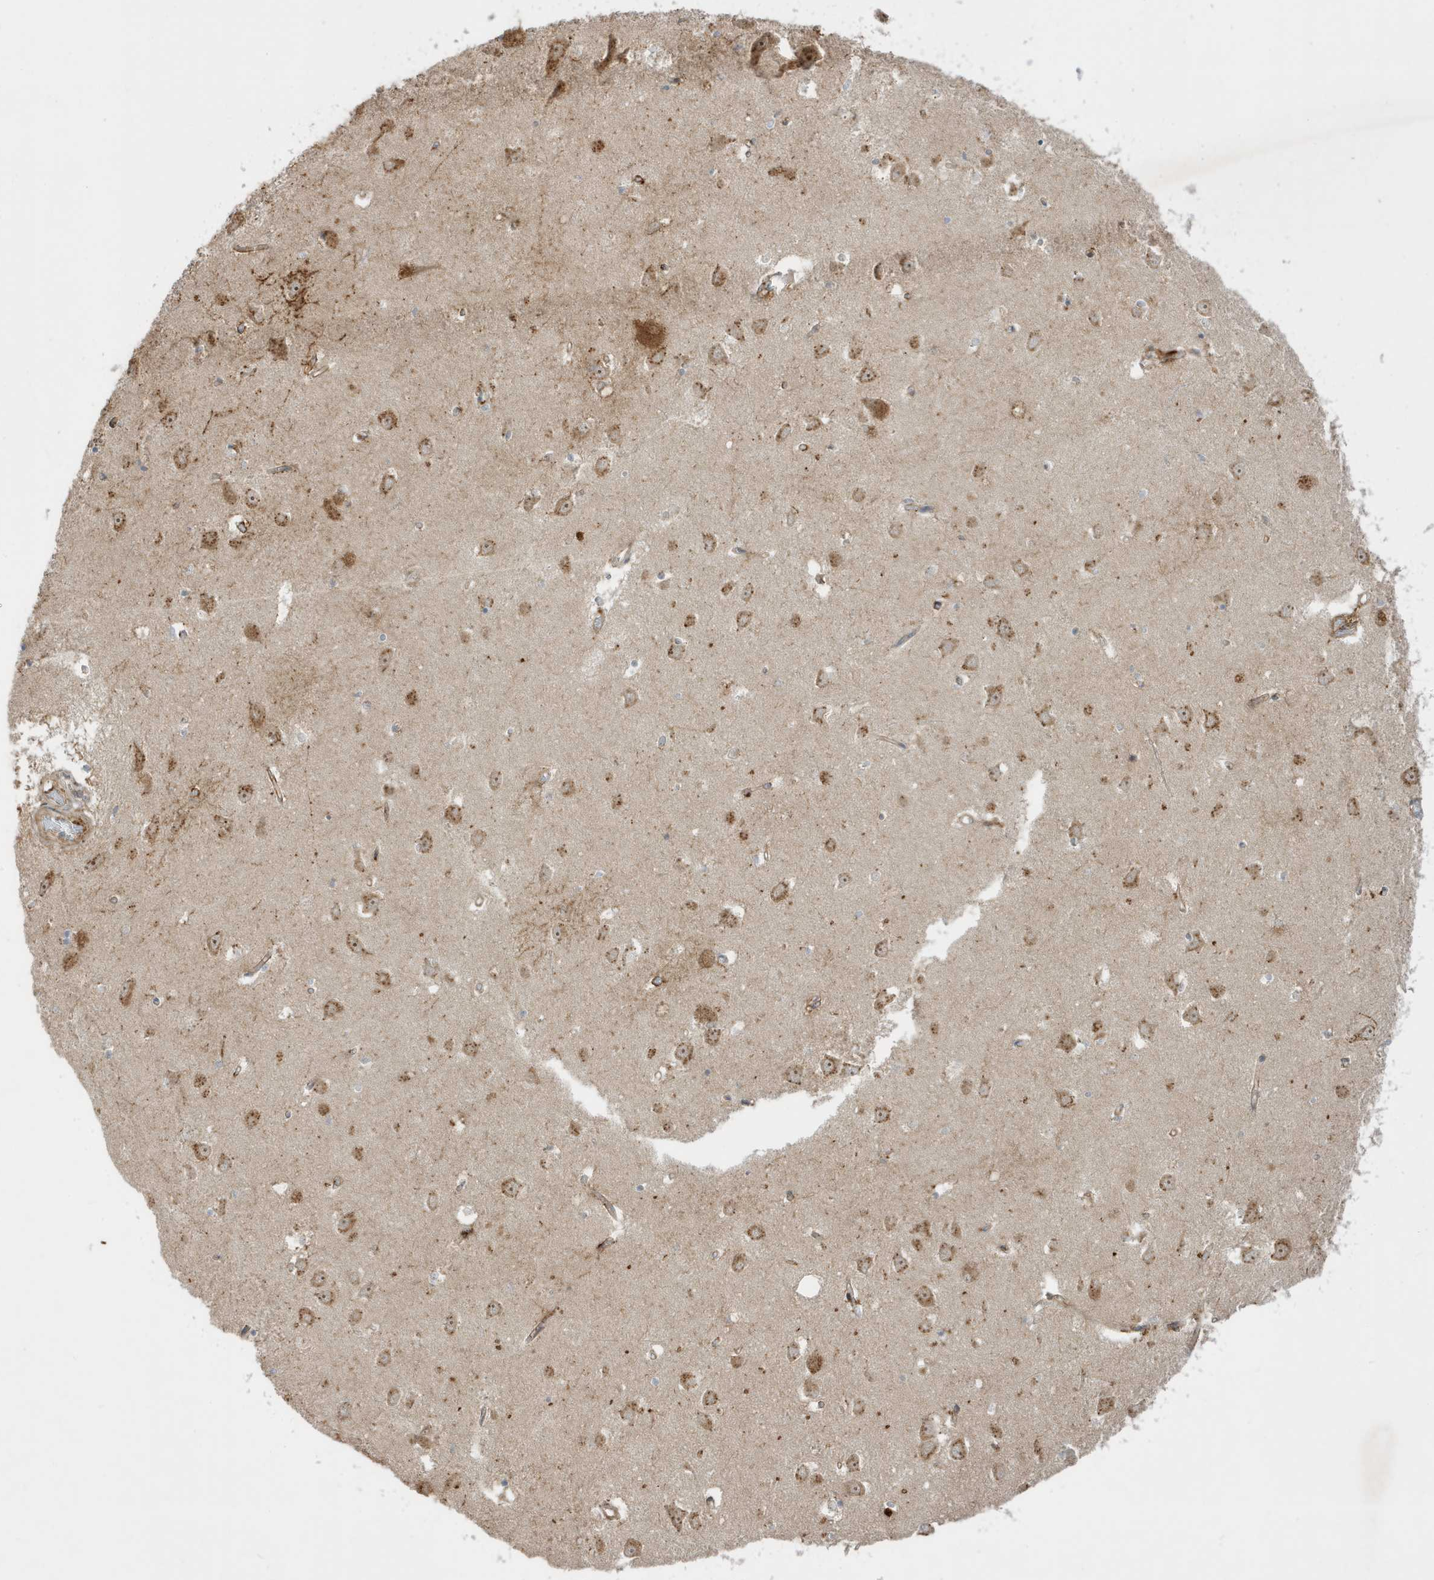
{"staining": {"intensity": "moderate", "quantity": "<25%", "location": "cytoplasmic/membranous"}, "tissue": "hippocampus", "cell_type": "Glial cells", "image_type": "normal", "snomed": [{"axis": "morphology", "description": "Normal tissue, NOS"}, {"axis": "topography", "description": "Hippocampus"}], "caption": "Immunohistochemical staining of benign human hippocampus shows <25% levels of moderate cytoplasmic/membranous protein expression in about <25% of glial cells.", "gene": "IFT57", "patient": {"sex": "male", "age": 70}}